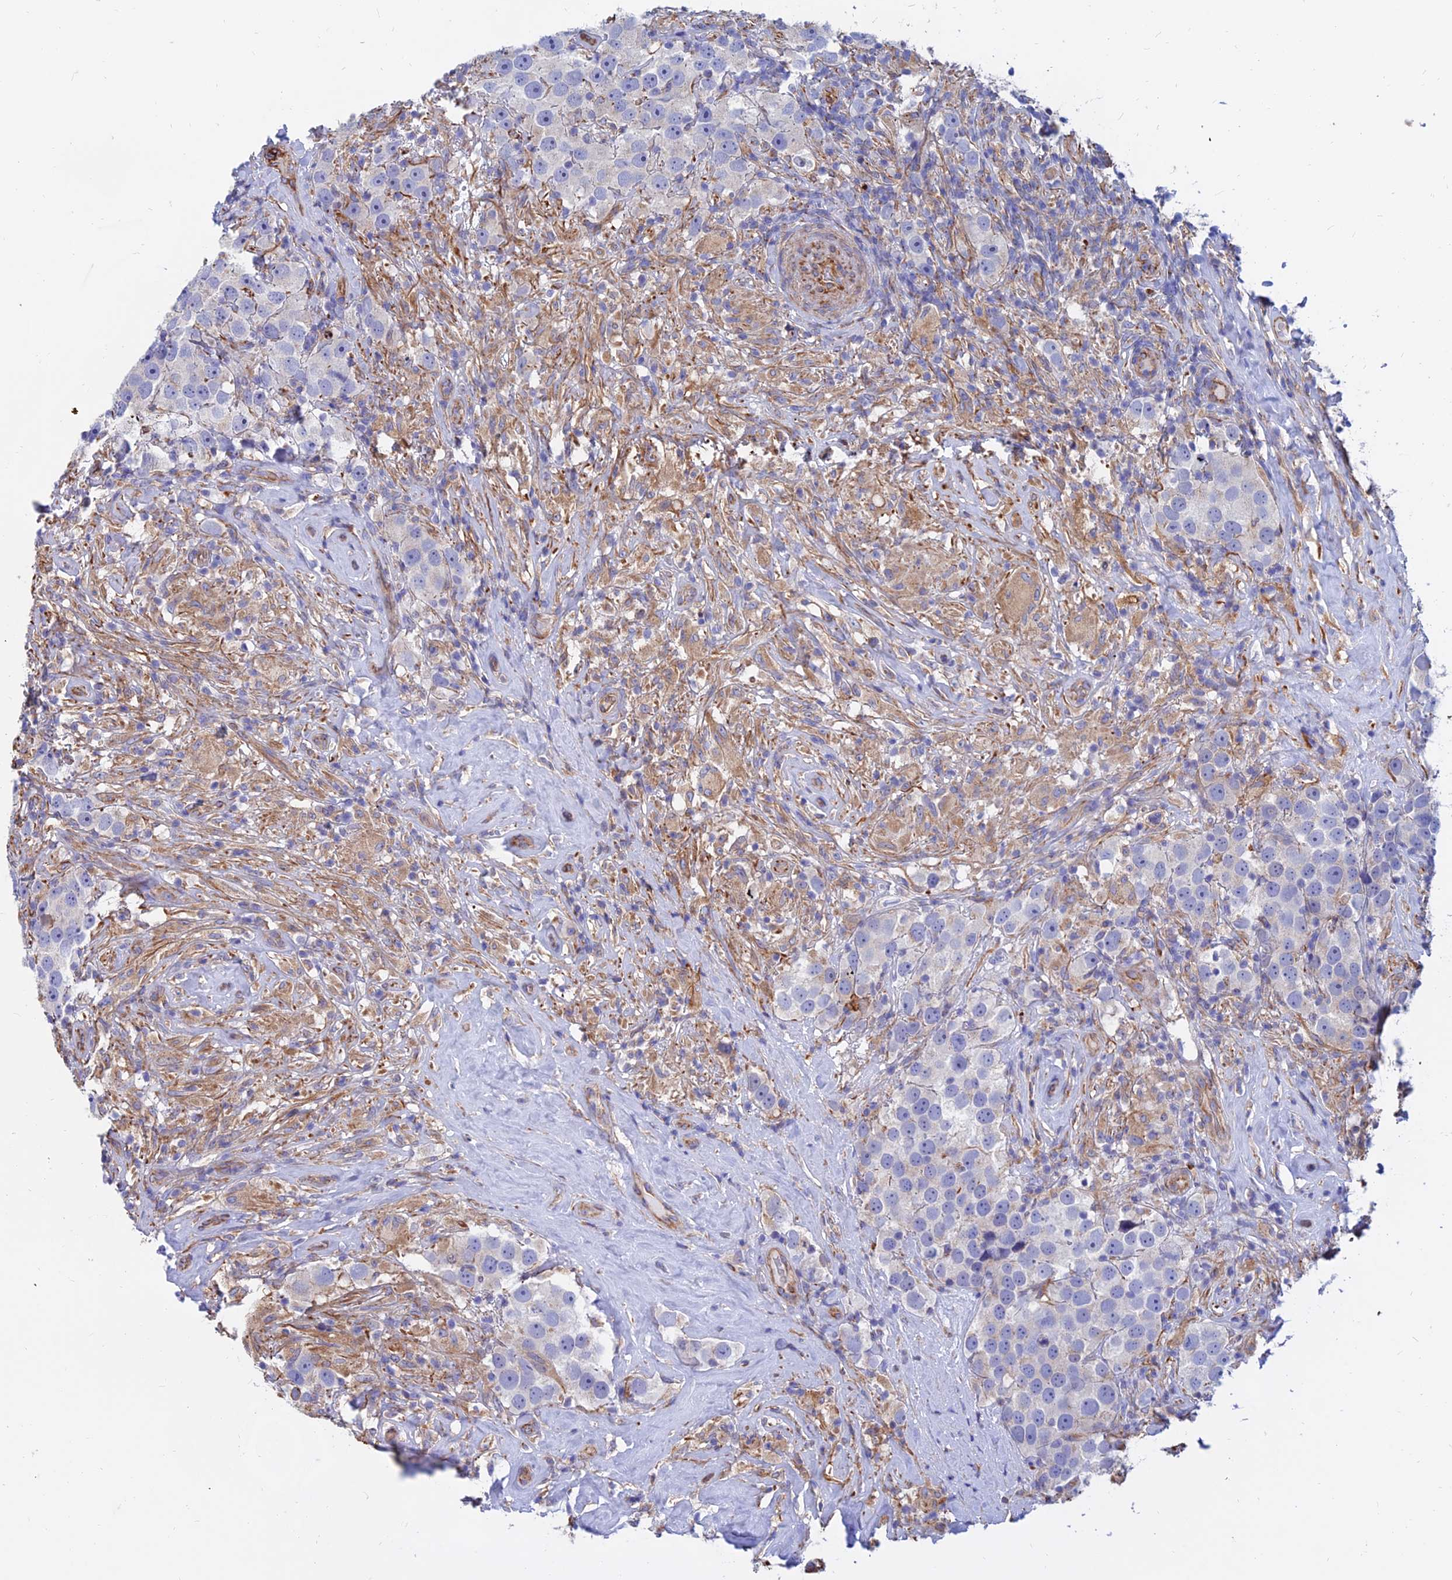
{"staining": {"intensity": "negative", "quantity": "none", "location": "none"}, "tissue": "testis cancer", "cell_type": "Tumor cells", "image_type": "cancer", "snomed": [{"axis": "morphology", "description": "Seminoma, NOS"}, {"axis": "topography", "description": "Testis"}], "caption": "Seminoma (testis) was stained to show a protein in brown. There is no significant staining in tumor cells.", "gene": "CDK18", "patient": {"sex": "male", "age": 49}}